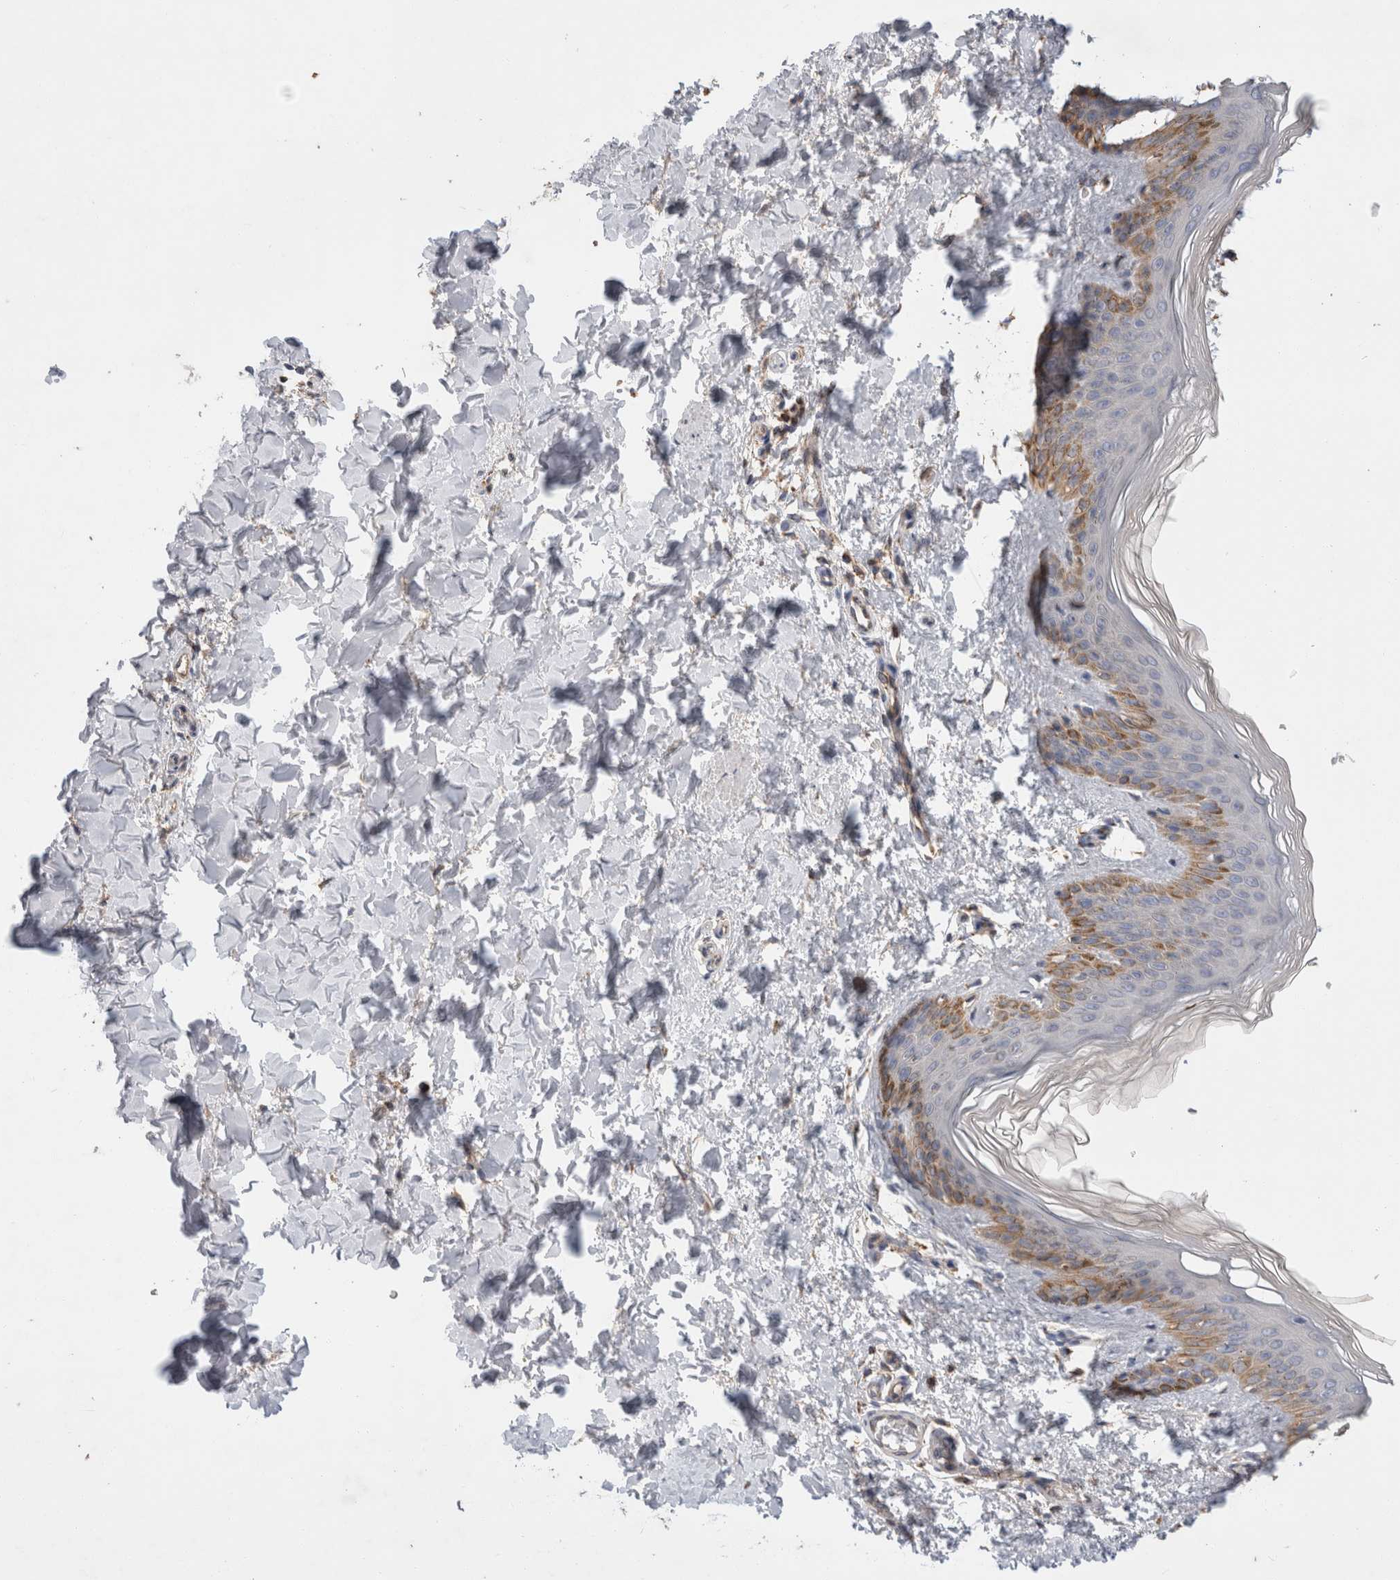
{"staining": {"intensity": "negative", "quantity": "none", "location": "none"}, "tissue": "skin", "cell_type": "Fibroblasts", "image_type": "normal", "snomed": [{"axis": "morphology", "description": "Normal tissue, NOS"}, {"axis": "morphology", "description": "Neoplasm, benign, NOS"}, {"axis": "topography", "description": "Skin"}, {"axis": "topography", "description": "Soft tissue"}], "caption": "Immunohistochemistry (IHC) photomicrograph of benign skin stained for a protein (brown), which shows no expression in fibroblasts. (Brightfield microscopy of DAB (3,3'-diaminobenzidine) IHC at high magnification).", "gene": "IARS2", "patient": {"sex": "male", "age": 26}}